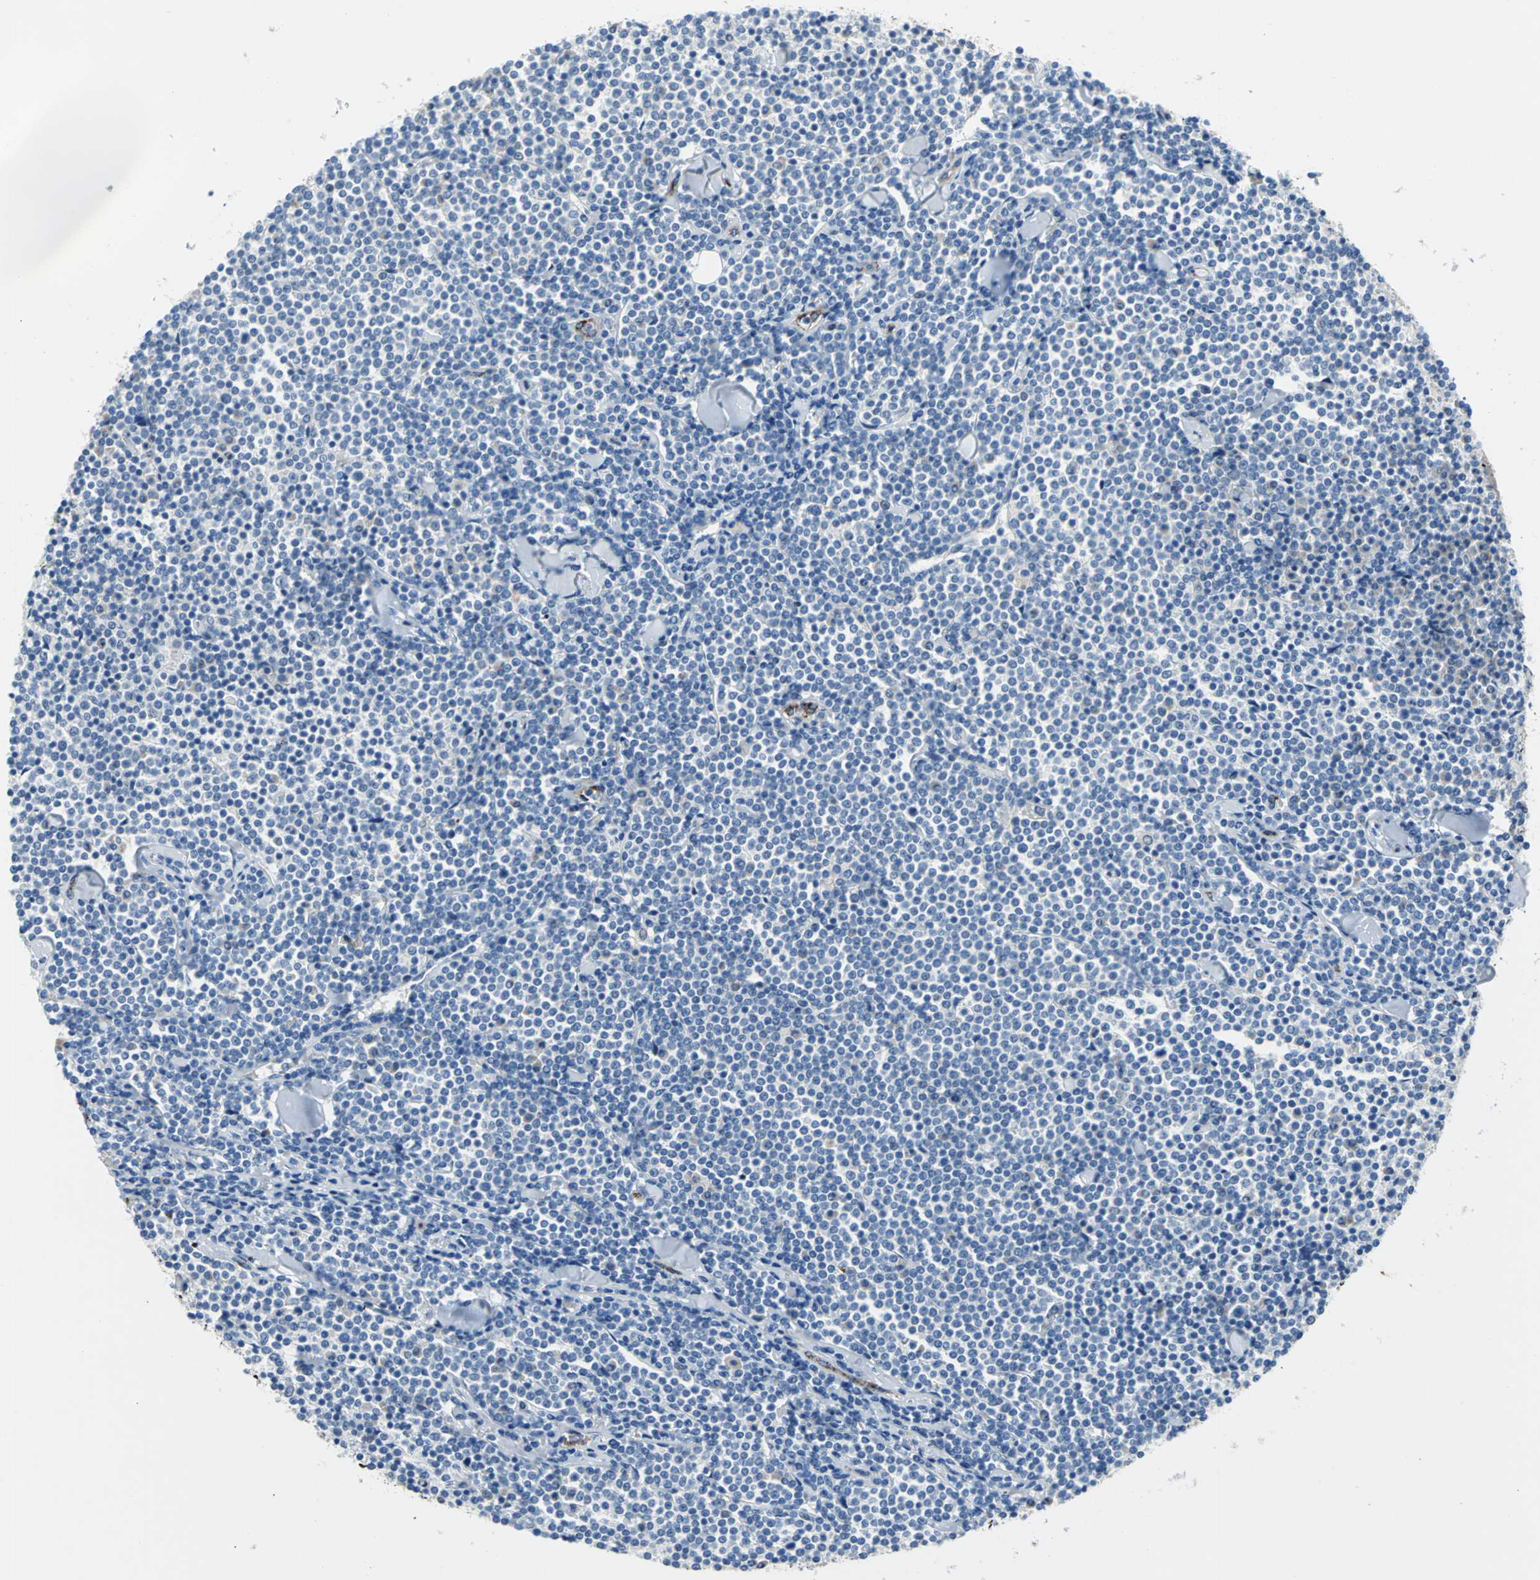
{"staining": {"intensity": "negative", "quantity": "none", "location": "none"}, "tissue": "lymphoma", "cell_type": "Tumor cells", "image_type": "cancer", "snomed": [{"axis": "morphology", "description": "Malignant lymphoma, non-Hodgkin's type, Low grade"}, {"axis": "topography", "description": "Soft tissue"}], "caption": "Histopathology image shows no significant protein positivity in tumor cells of lymphoma.", "gene": "SELP", "patient": {"sex": "male", "age": 92}}